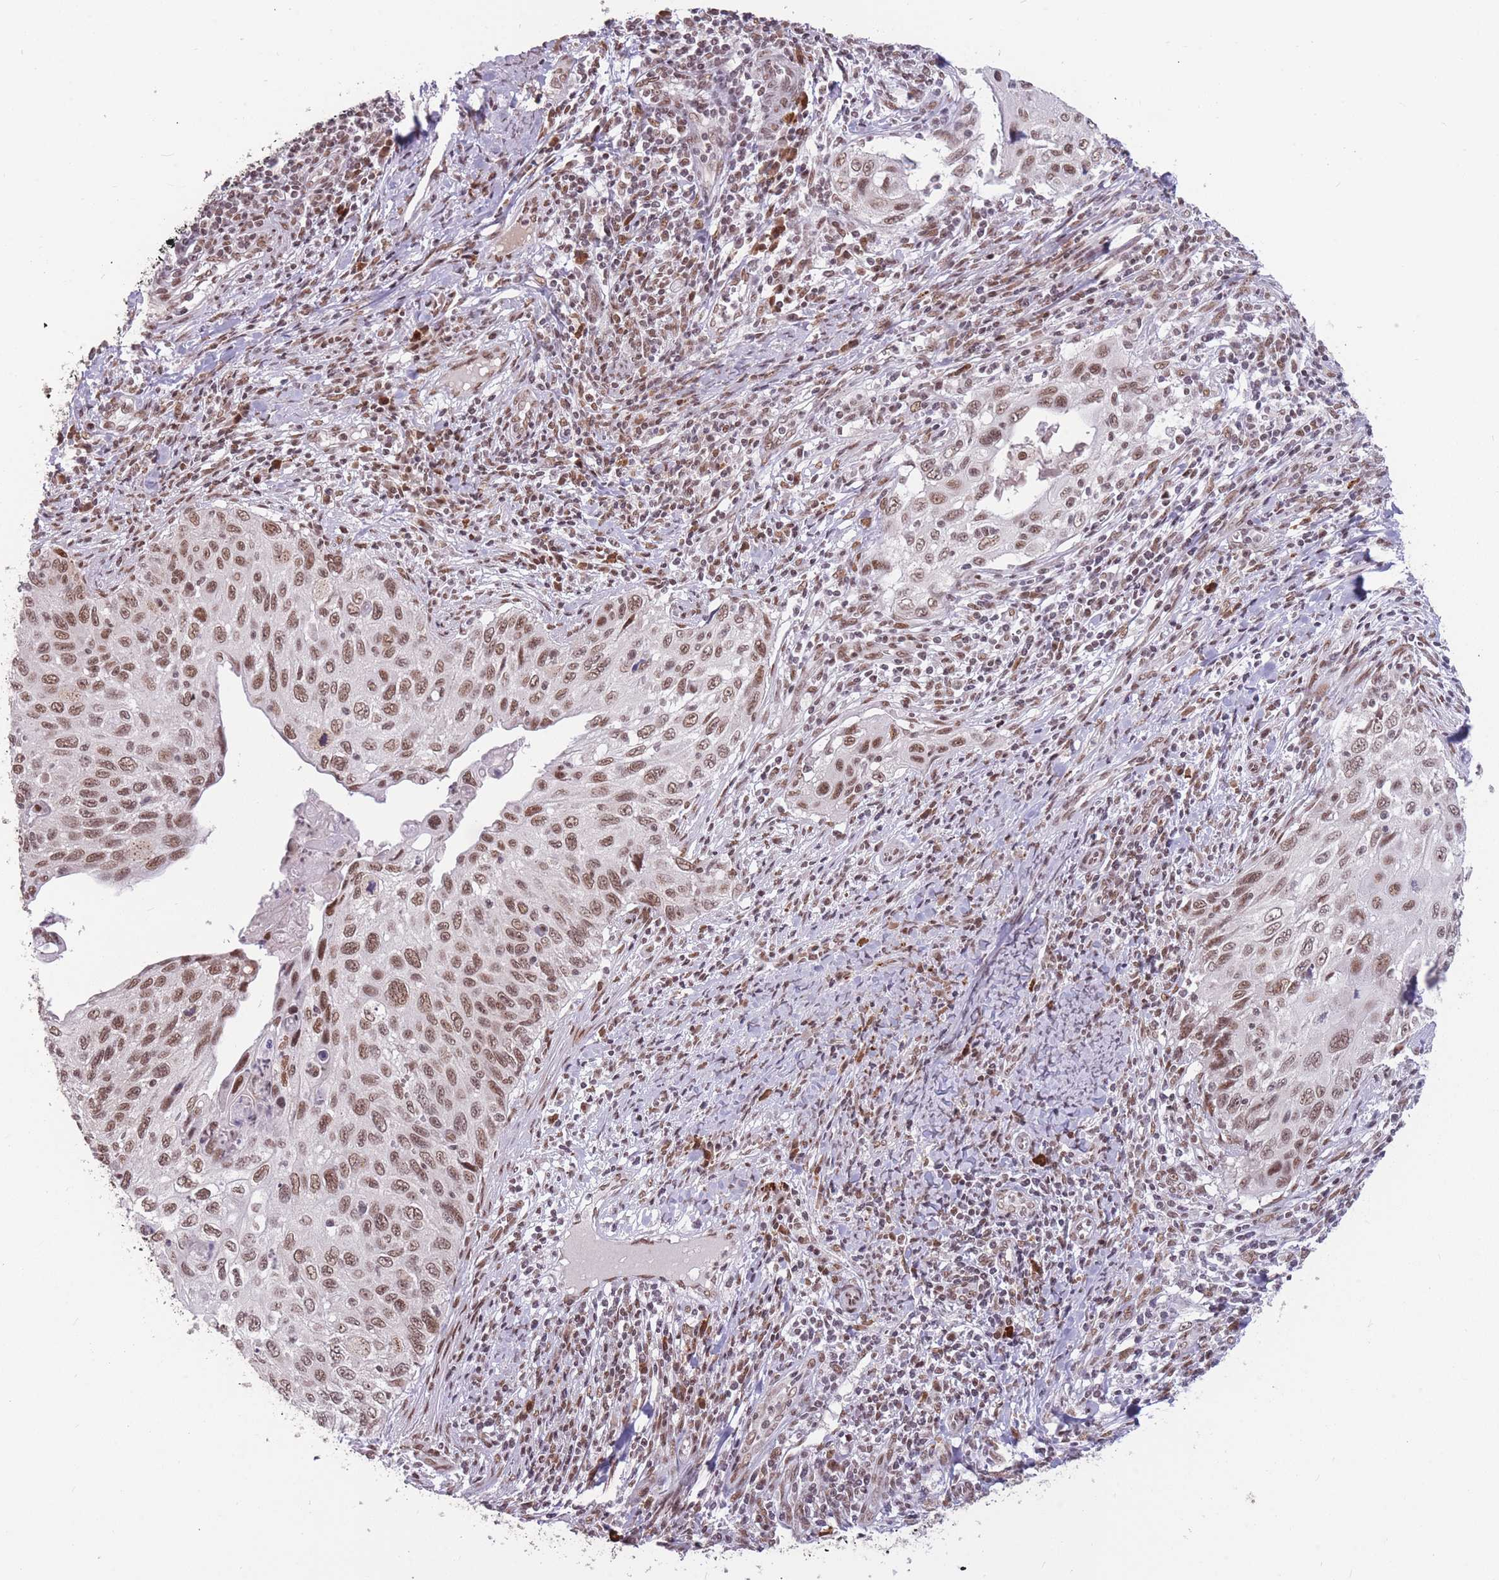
{"staining": {"intensity": "moderate", "quantity": ">75%", "location": "nuclear"}, "tissue": "cervical cancer", "cell_type": "Tumor cells", "image_type": "cancer", "snomed": [{"axis": "morphology", "description": "Squamous cell carcinoma, NOS"}, {"axis": "topography", "description": "Cervix"}], "caption": "Immunohistochemistry (IHC) histopathology image of cervical cancer (squamous cell carcinoma) stained for a protein (brown), which displays medium levels of moderate nuclear staining in about >75% of tumor cells.", "gene": "HNRNPUL1", "patient": {"sex": "female", "age": 70}}